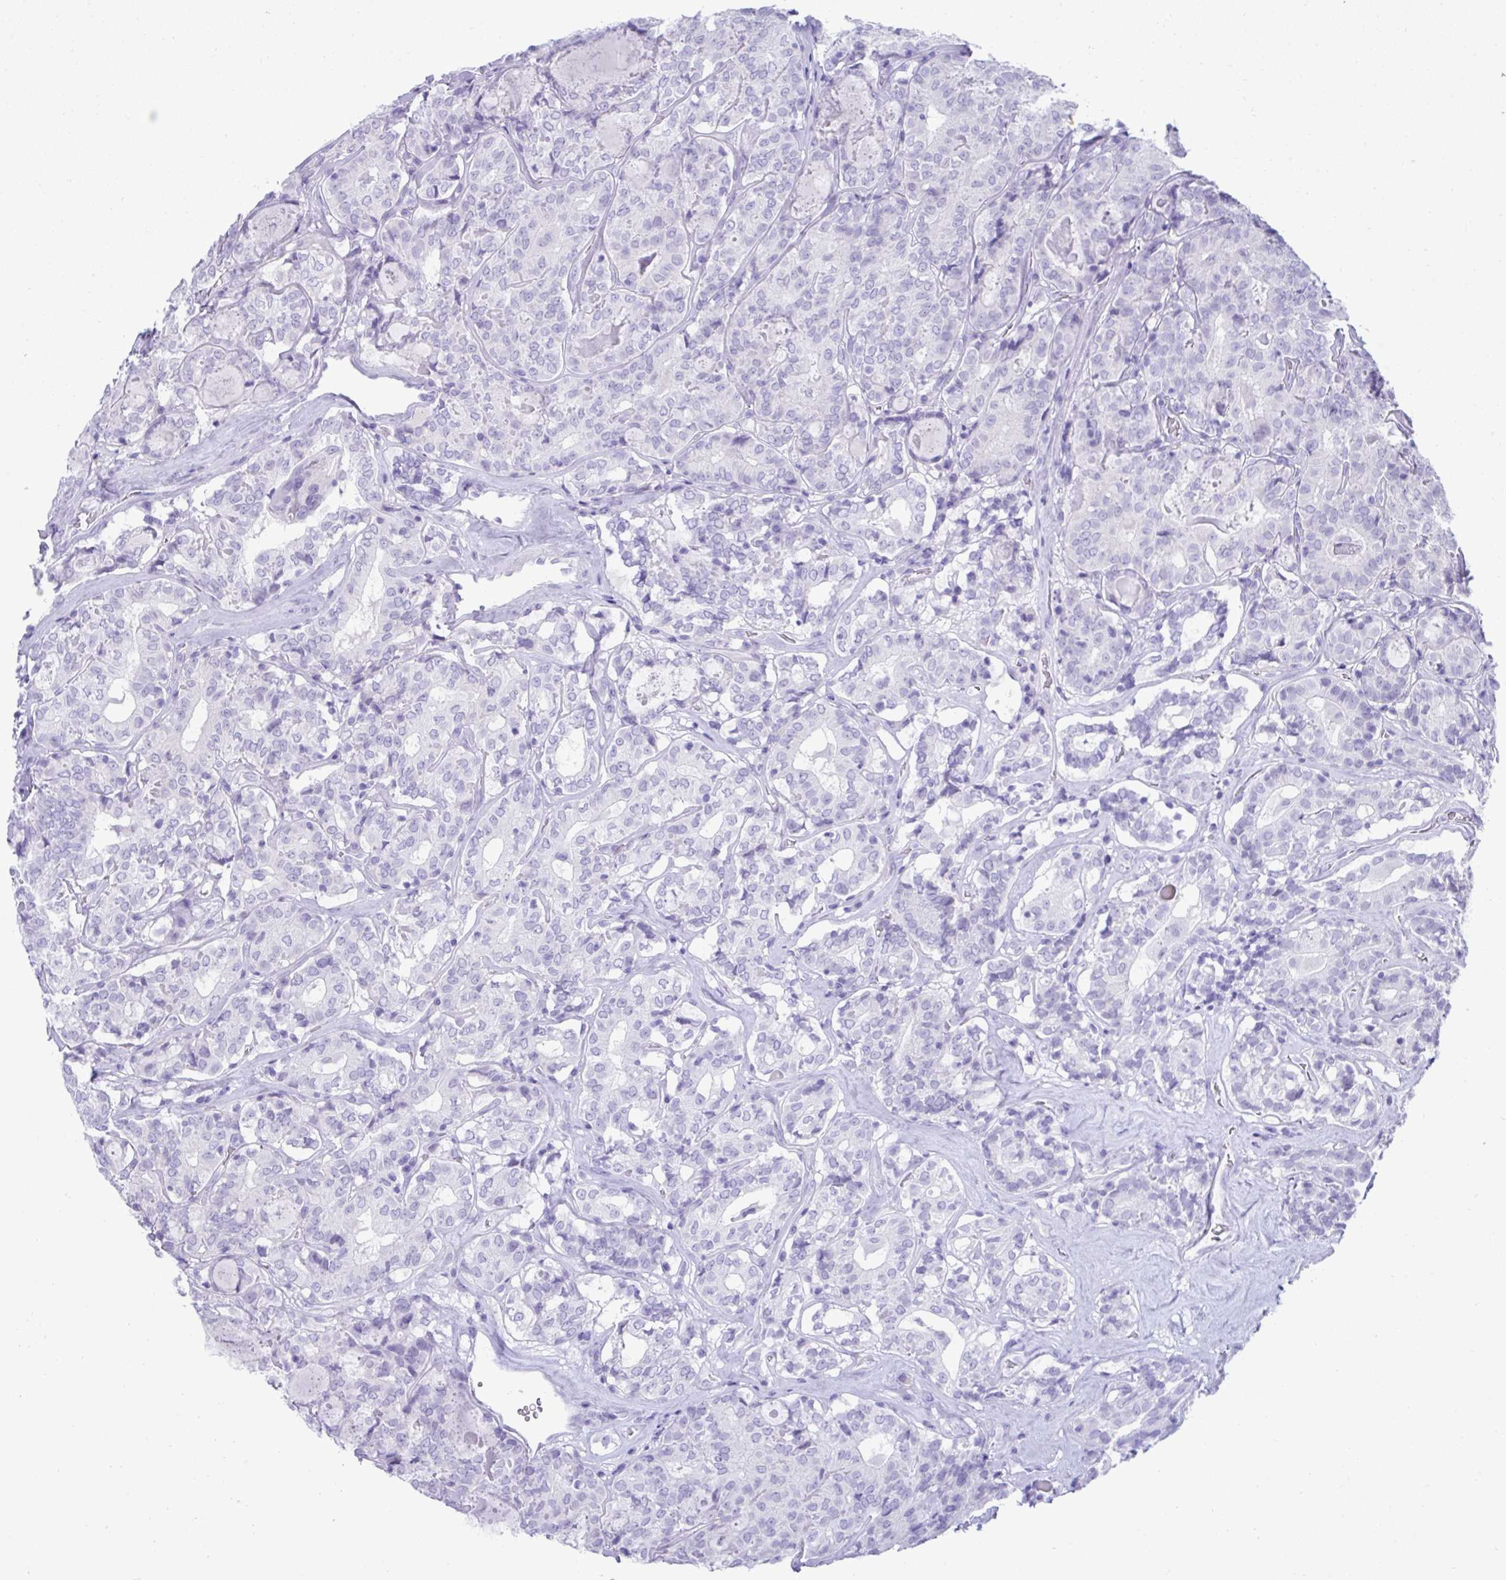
{"staining": {"intensity": "negative", "quantity": "none", "location": "none"}, "tissue": "thyroid cancer", "cell_type": "Tumor cells", "image_type": "cancer", "snomed": [{"axis": "morphology", "description": "Papillary adenocarcinoma, NOS"}, {"axis": "topography", "description": "Thyroid gland"}], "caption": "Papillary adenocarcinoma (thyroid) was stained to show a protein in brown. There is no significant expression in tumor cells.", "gene": "PSCA", "patient": {"sex": "female", "age": 72}}